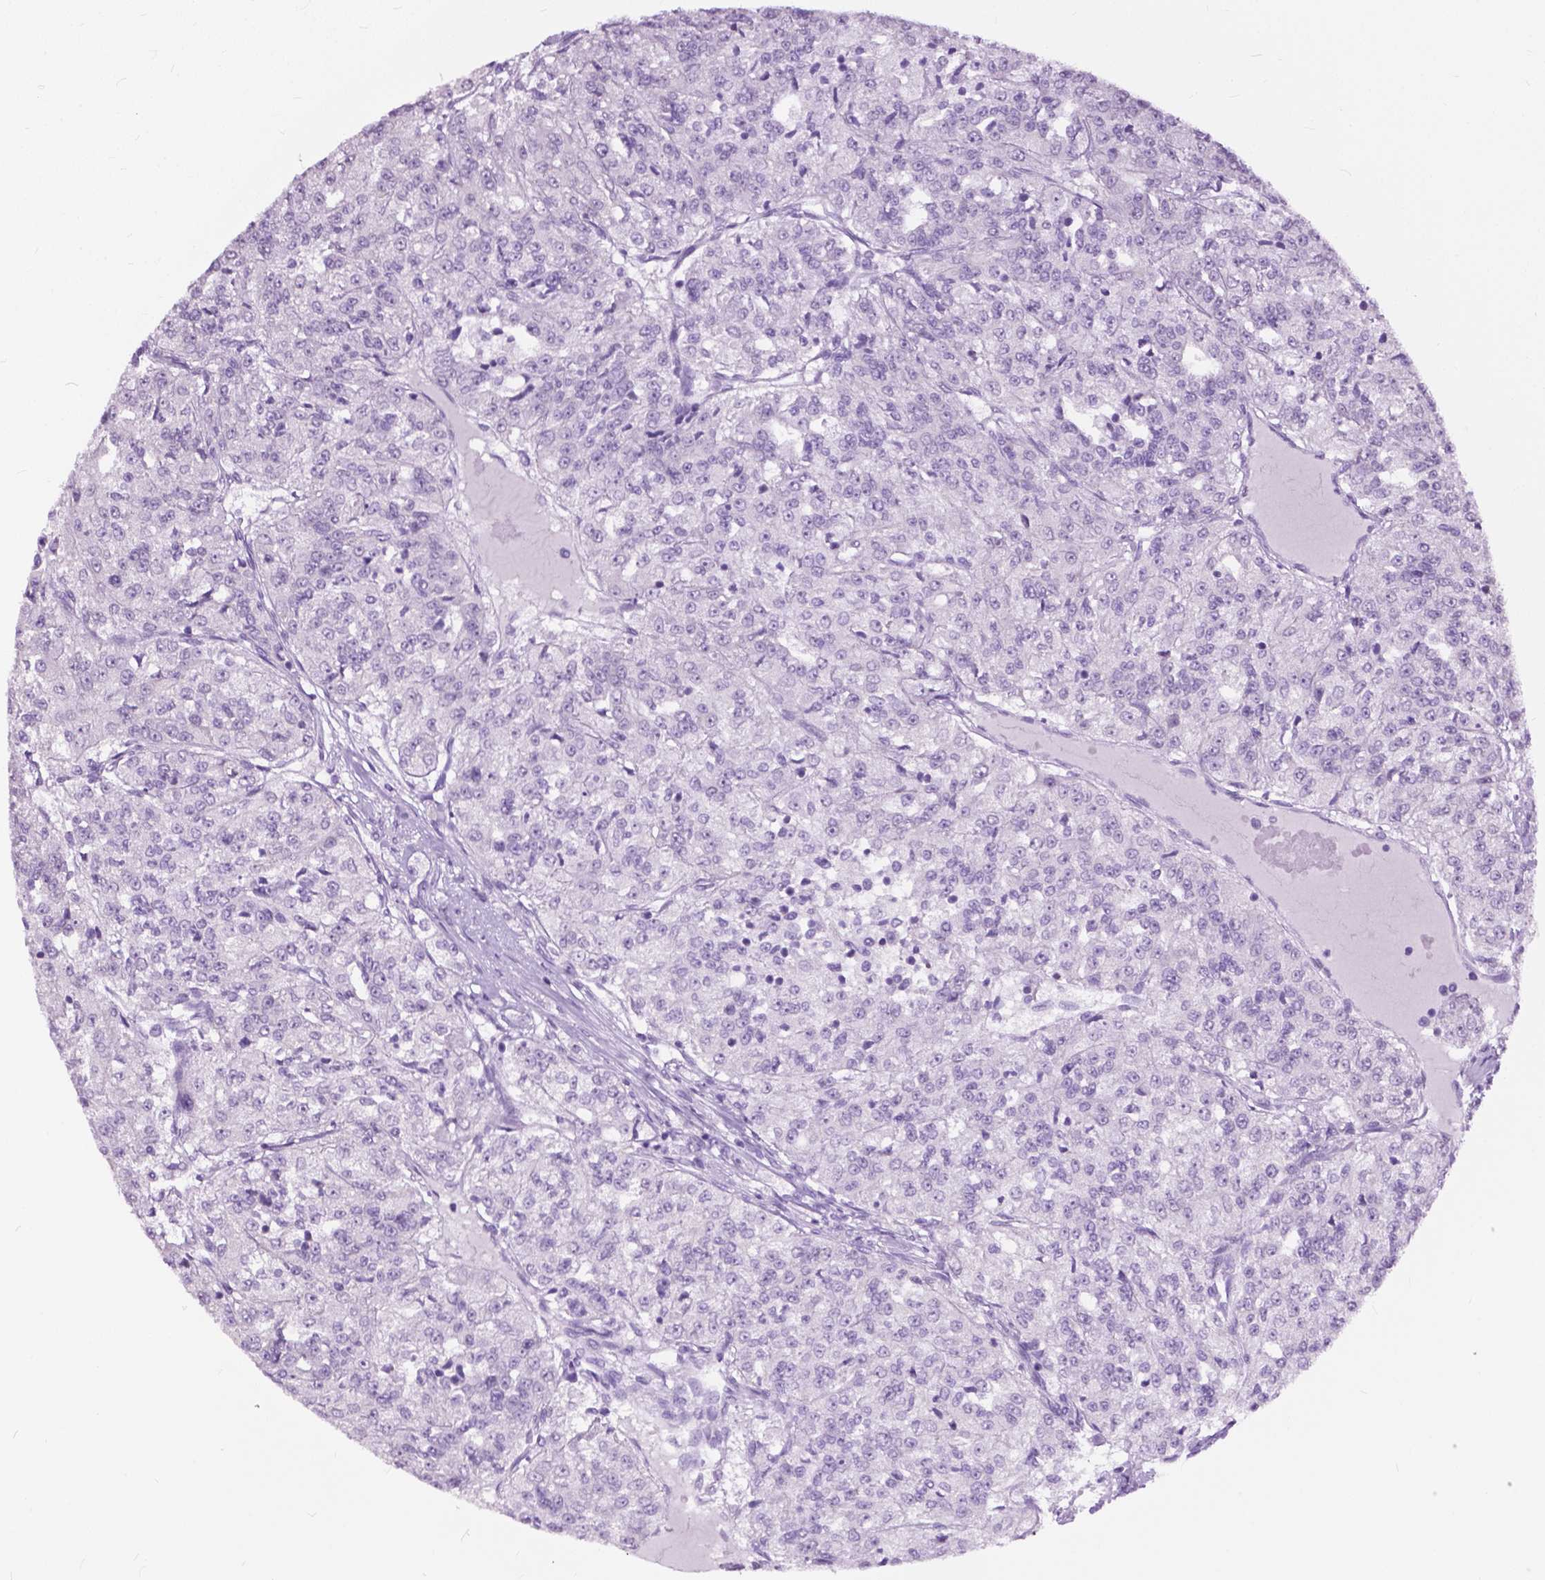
{"staining": {"intensity": "negative", "quantity": "none", "location": "none"}, "tissue": "renal cancer", "cell_type": "Tumor cells", "image_type": "cancer", "snomed": [{"axis": "morphology", "description": "Adenocarcinoma, NOS"}, {"axis": "topography", "description": "Kidney"}], "caption": "A micrograph of human renal adenocarcinoma is negative for staining in tumor cells.", "gene": "GPR37L1", "patient": {"sex": "female", "age": 63}}